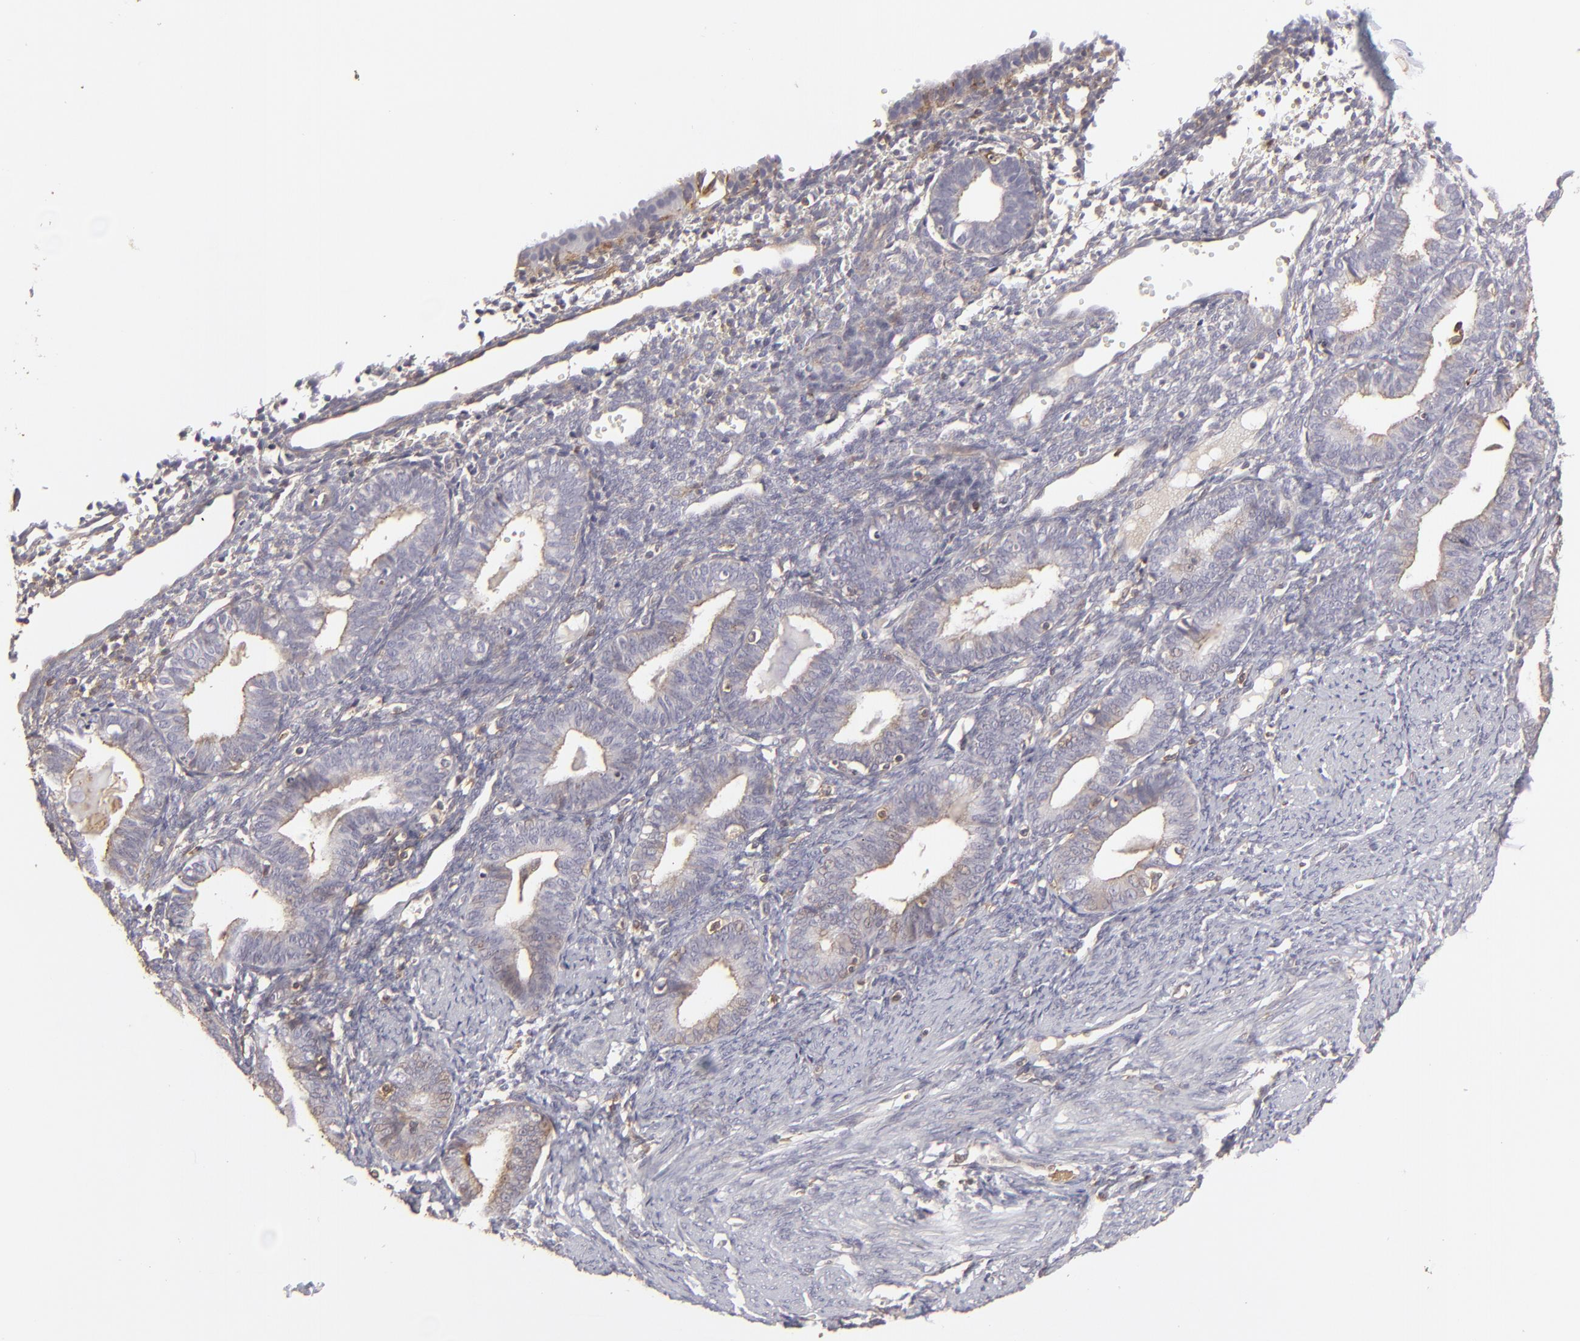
{"staining": {"intensity": "negative", "quantity": "none", "location": "none"}, "tissue": "endometrium", "cell_type": "Cells in endometrial stroma", "image_type": "normal", "snomed": [{"axis": "morphology", "description": "Normal tissue, NOS"}, {"axis": "topography", "description": "Endometrium"}], "caption": "Image shows no protein expression in cells in endometrial stroma of unremarkable endometrium.", "gene": "ACTB", "patient": {"sex": "female", "age": 61}}